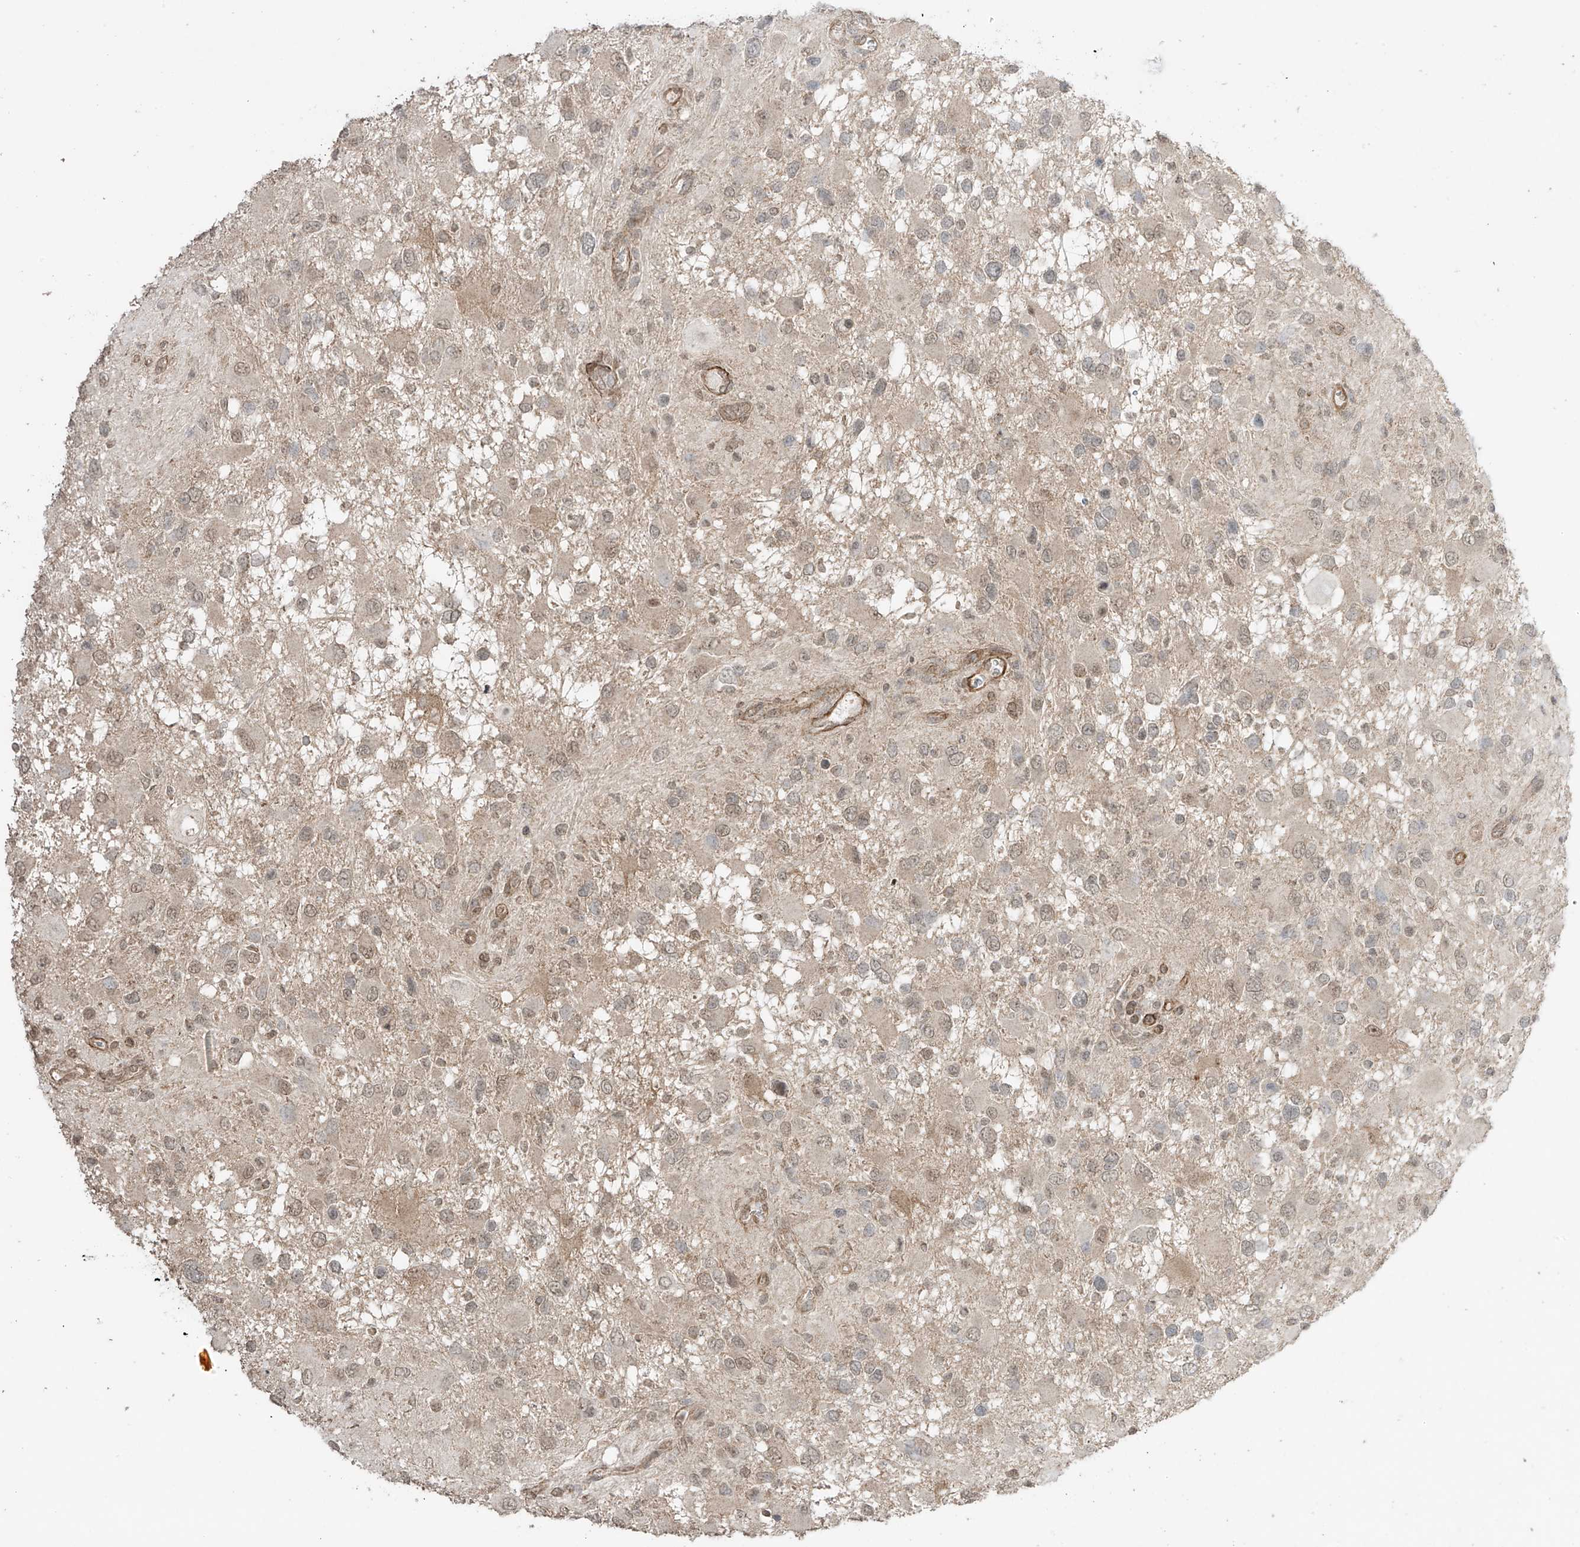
{"staining": {"intensity": "weak", "quantity": "25%-75%", "location": "cytoplasmic/membranous,nuclear"}, "tissue": "glioma", "cell_type": "Tumor cells", "image_type": "cancer", "snomed": [{"axis": "morphology", "description": "Glioma, malignant, High grade"}, {"axis": "topography", "description": "Brain"}], "caption": "Tumor cells reveal low levels of weak cytoplasmic/membranous and nuclear staining in approximately 25%-75% of cells in human high-grade glioma (malignant). The protein is stained brown, and the nuclei are stained in blue (DAB (3,3'-diaminobenzidine) IHC with brightfield microscopy, high magnification).", "gene": "TTLL5", "patient": {"sex": "male", "age": 53}}